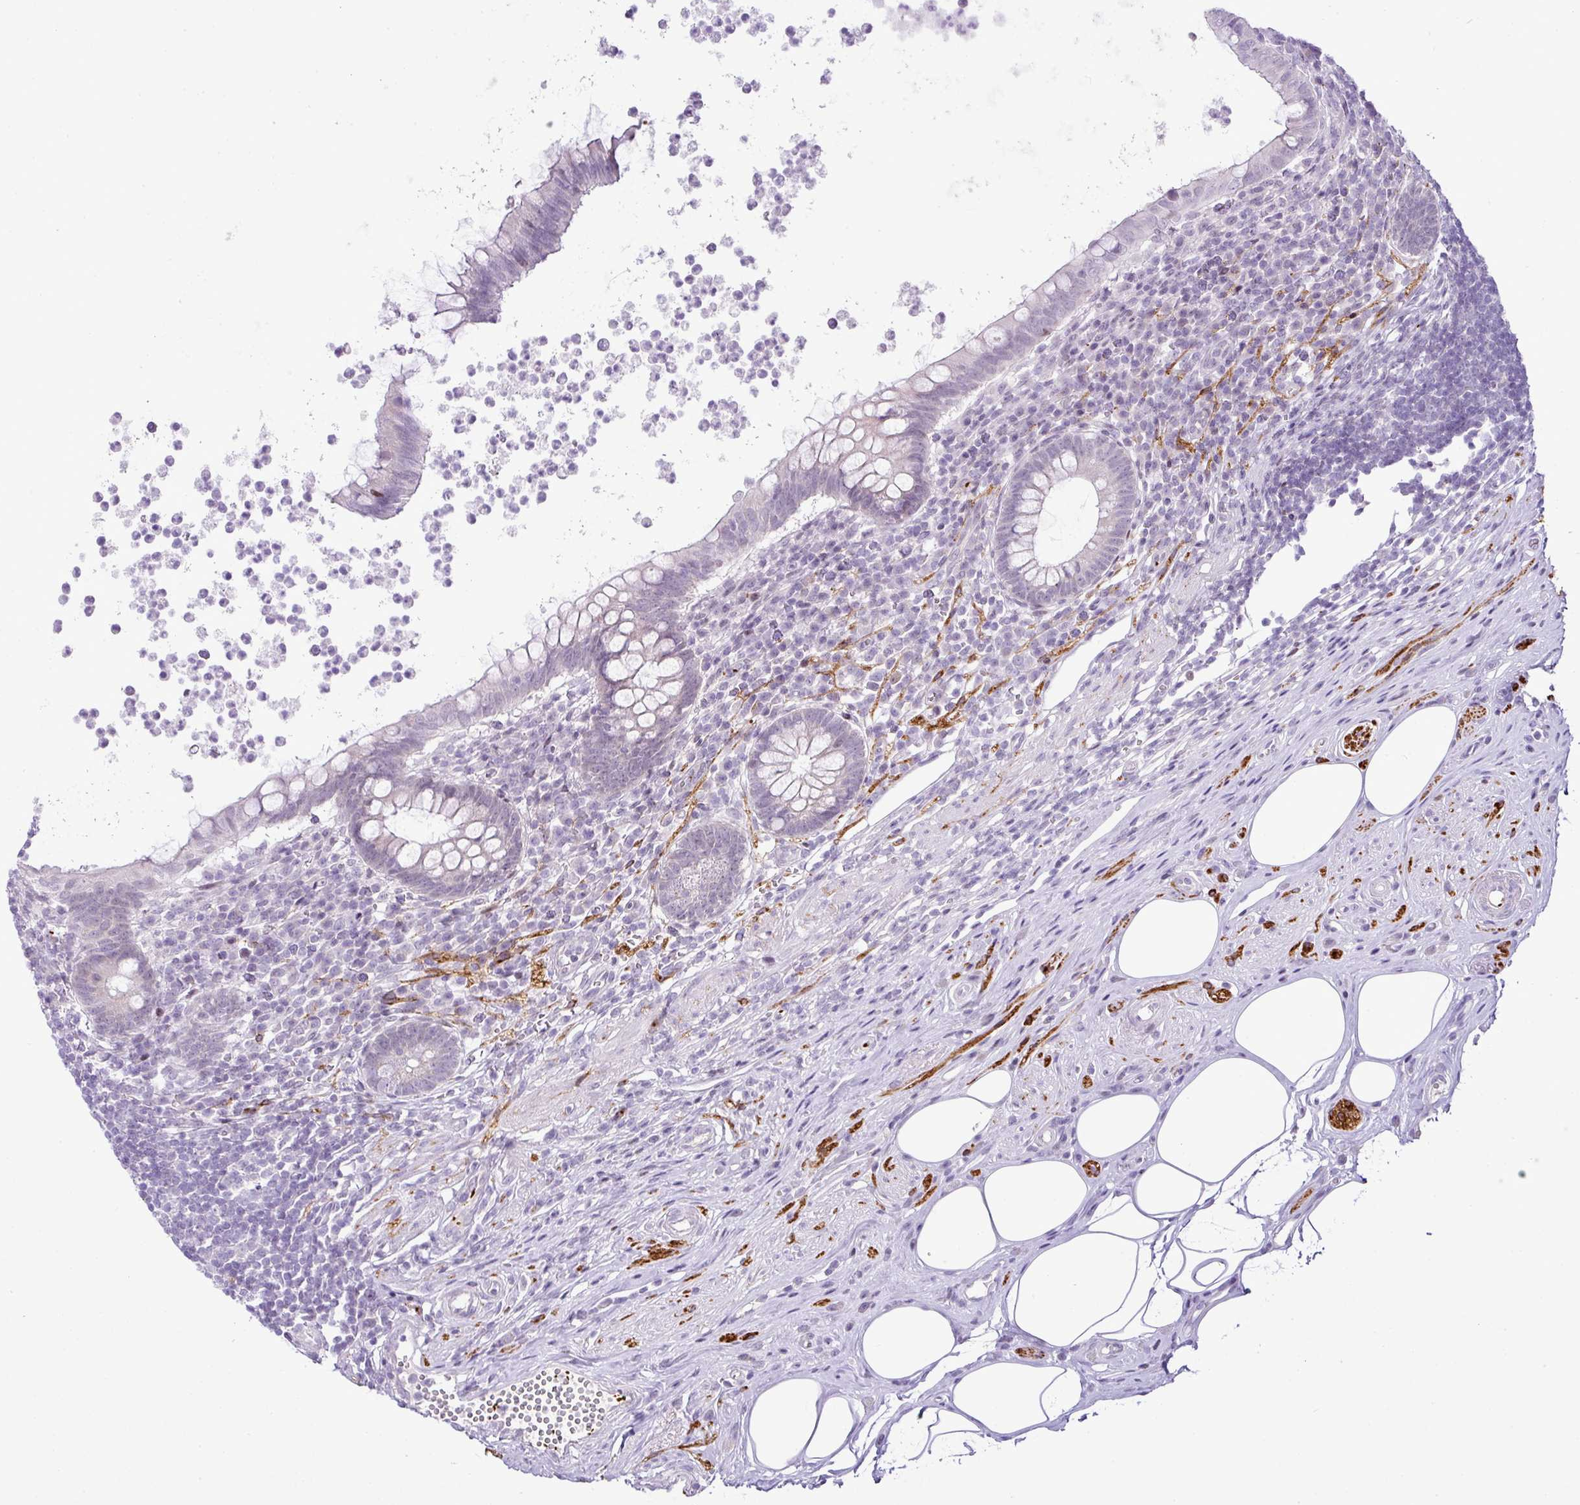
{"staining": {"intensity": "negative", "quantity": "none", "location": "none"}, "tissue": "appendix", "cell_type": "Glandular cells", "image_type": "normal", "snomed": [{"axis": "morphology", "description": "Normal tissue, NOS"}, {"axis": "topography", "description": "Appendix"}], "caption": "Glandular cells show no significant protein expression in benign appendix. Nuclei are stained in blue.", "gene": "CMTM5", "patient": {"sex": "female", "age": 56}}